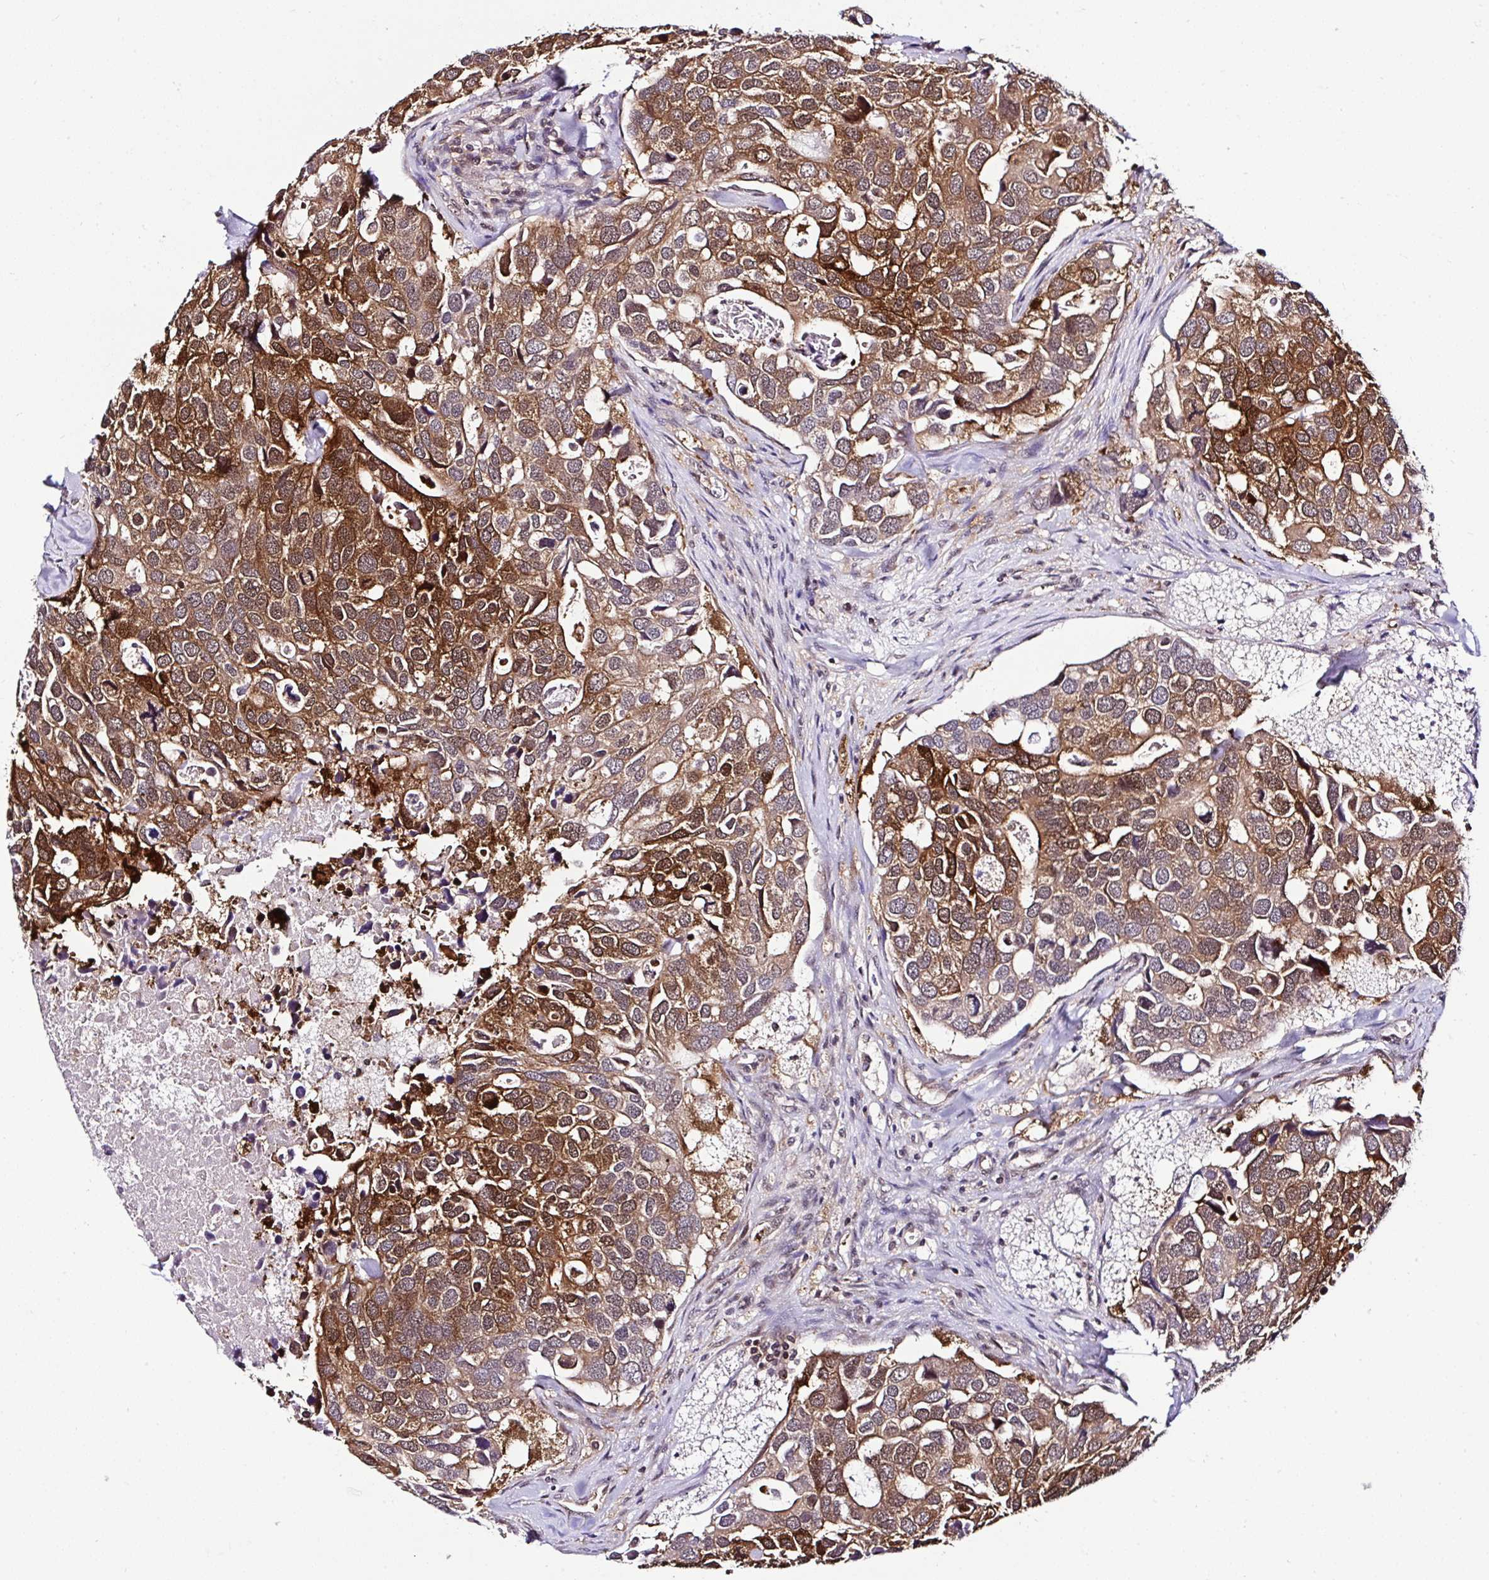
{"staining": {"intensity": "moderate", "quantity": ">75%", "location": "cytoplasmic/membranous"}, "tissue": "breast cancer", "cell_type": "Tumor cells", "image_type": "cancer", "snomed": [{"axis": "morphology", "description": "Duct carcinoma"}, {"axis": "topography", "description": "Breast"}], "caption": "Tumor cells demonstrate moderate cytoplasmic/membranous positivity in approximately >75% of cells in breast cancer.", "gene": "PIN4", "patient": {"sex": "female", "age": 83}}